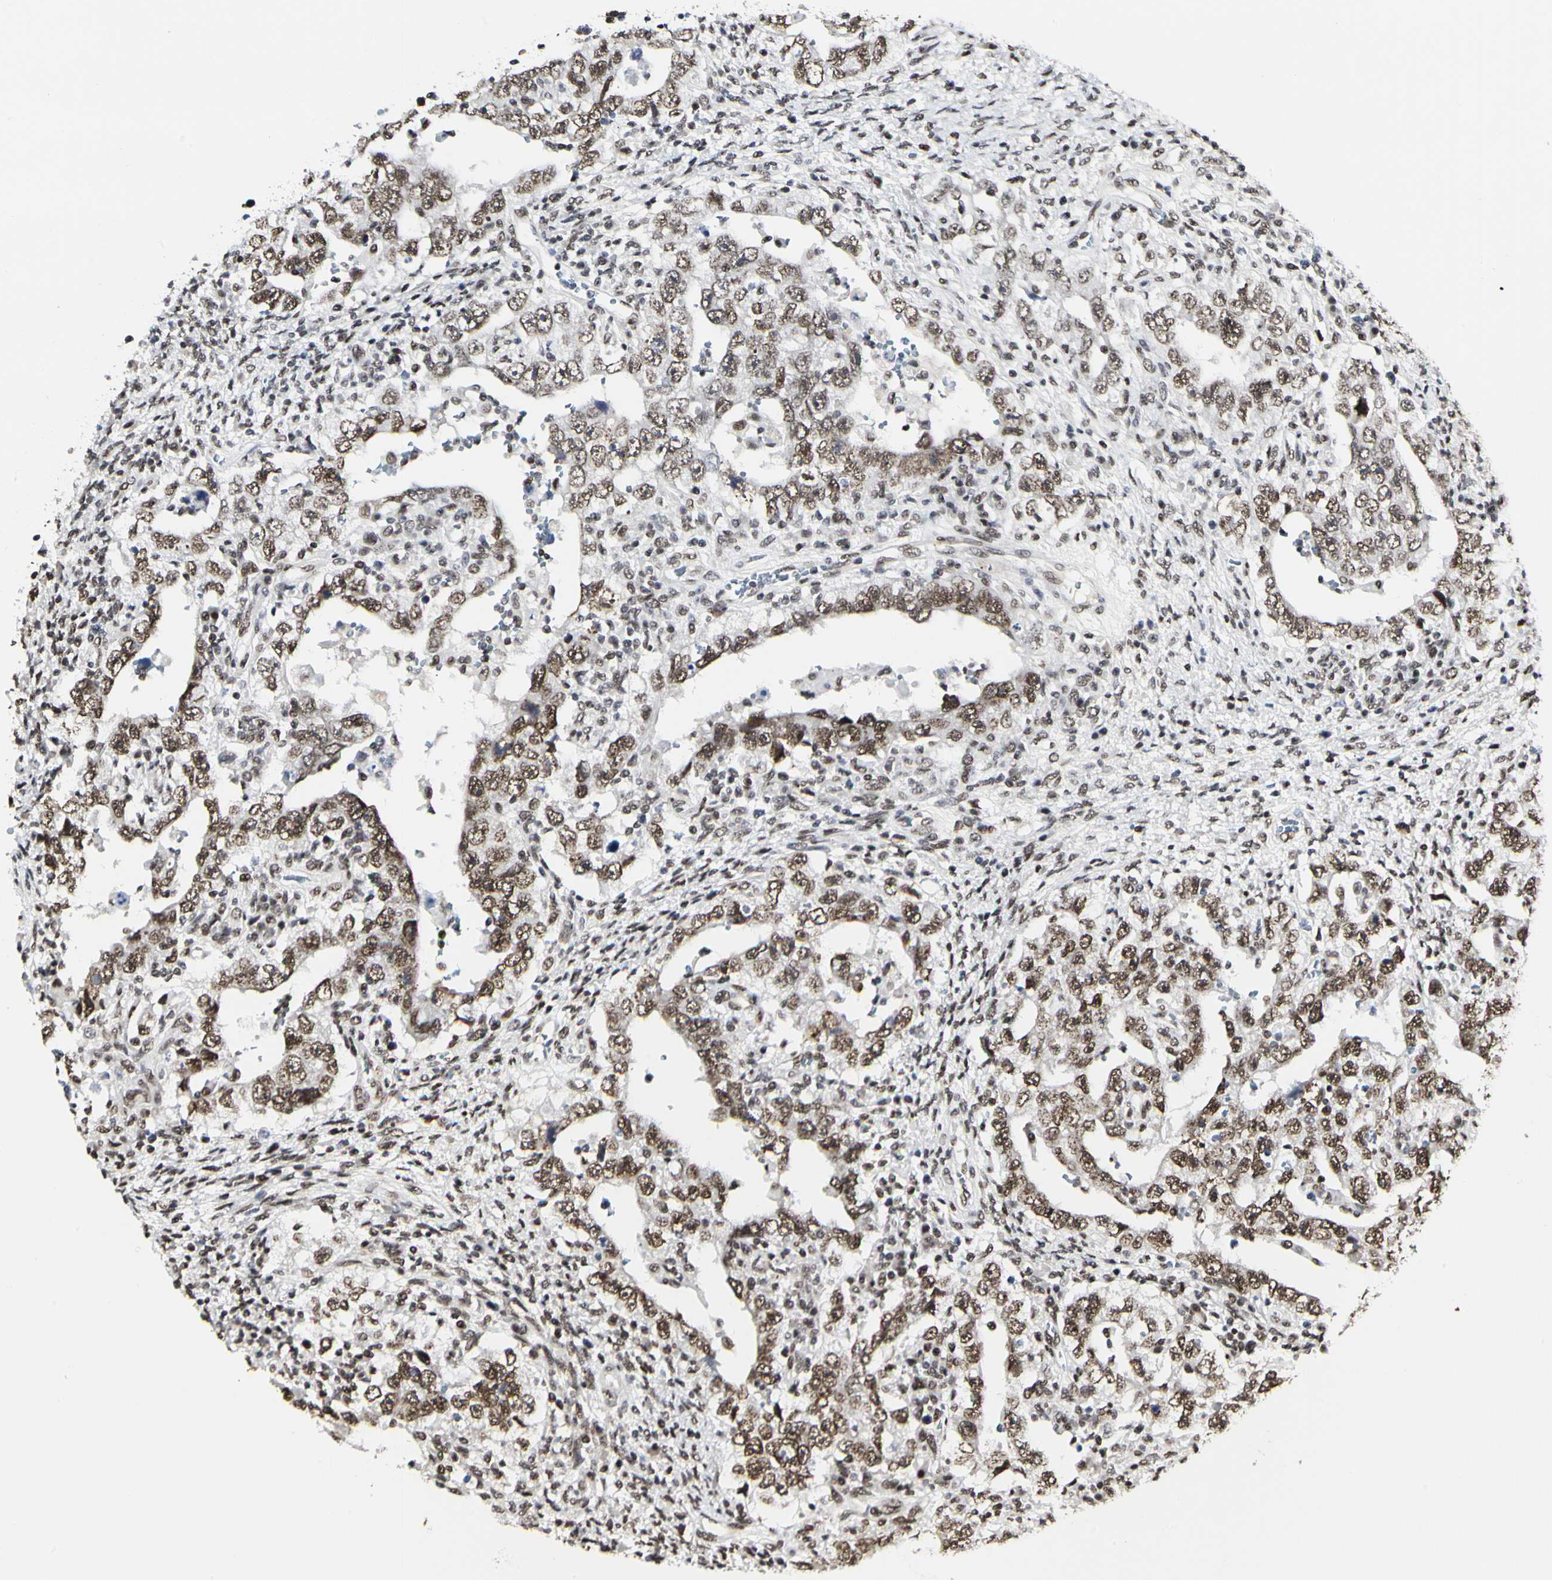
{"staining": {"intensity": "moderate", "quantity": ">75%", "location": "nuclear"}, "tissue": "testis cancer", "cell_type": "Tumor cells", "image_type": "cancer", "snomed": [{"axis": "morphology", "description": "Carcinoma, Embryonal, NOS"}, {"axis": "topography", "description": "Testis"}], "caption": "Embryonal carcinoma (testis) stained with a brown dye displays moderate nuclear positive positivity in about >75% of tumor cells.", "gene": "PRMT3", "patient": {"sex": "male", "age": 26}}